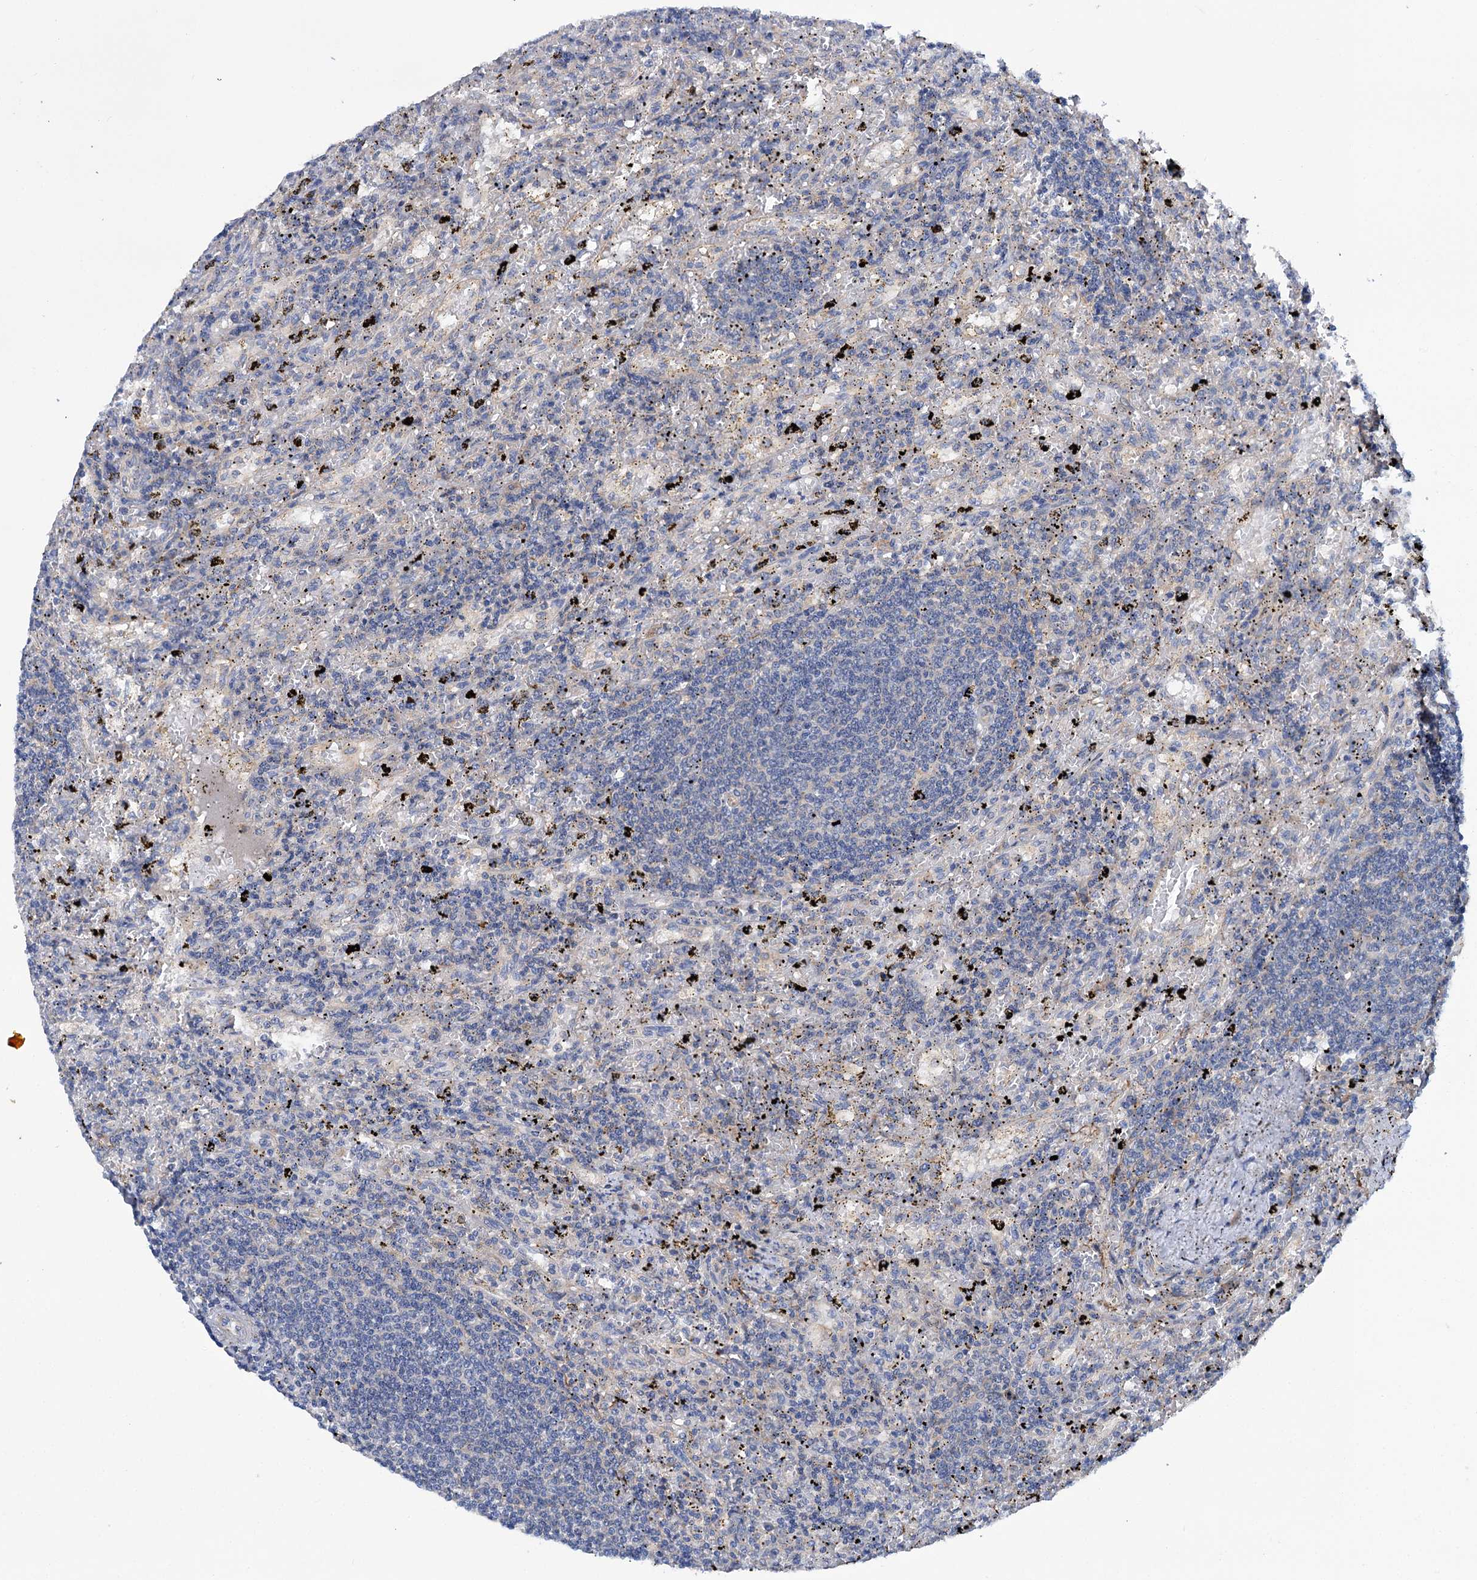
{"staining": {"intensity": "negative", "quantity": "none", "location": "none"}, "tissue": "lymphoma", "cell_type": "Tumor cells", "image_type": "cancer", "snomed": [{"axis": "morphology", "description": "Malignant lymphoma, non-Hodgkin's type, Low grade"}, {"axis": "topography", "description": "Spleen"}], "caption": "Lymphoma was stained to show a protein in brown. There is no significant staining in tumor cells. (DAB immunohistochemistry with hematoxylin counter stain).", "gene": "TRIM55", "patient": {"sex": "male", "age": 76}}